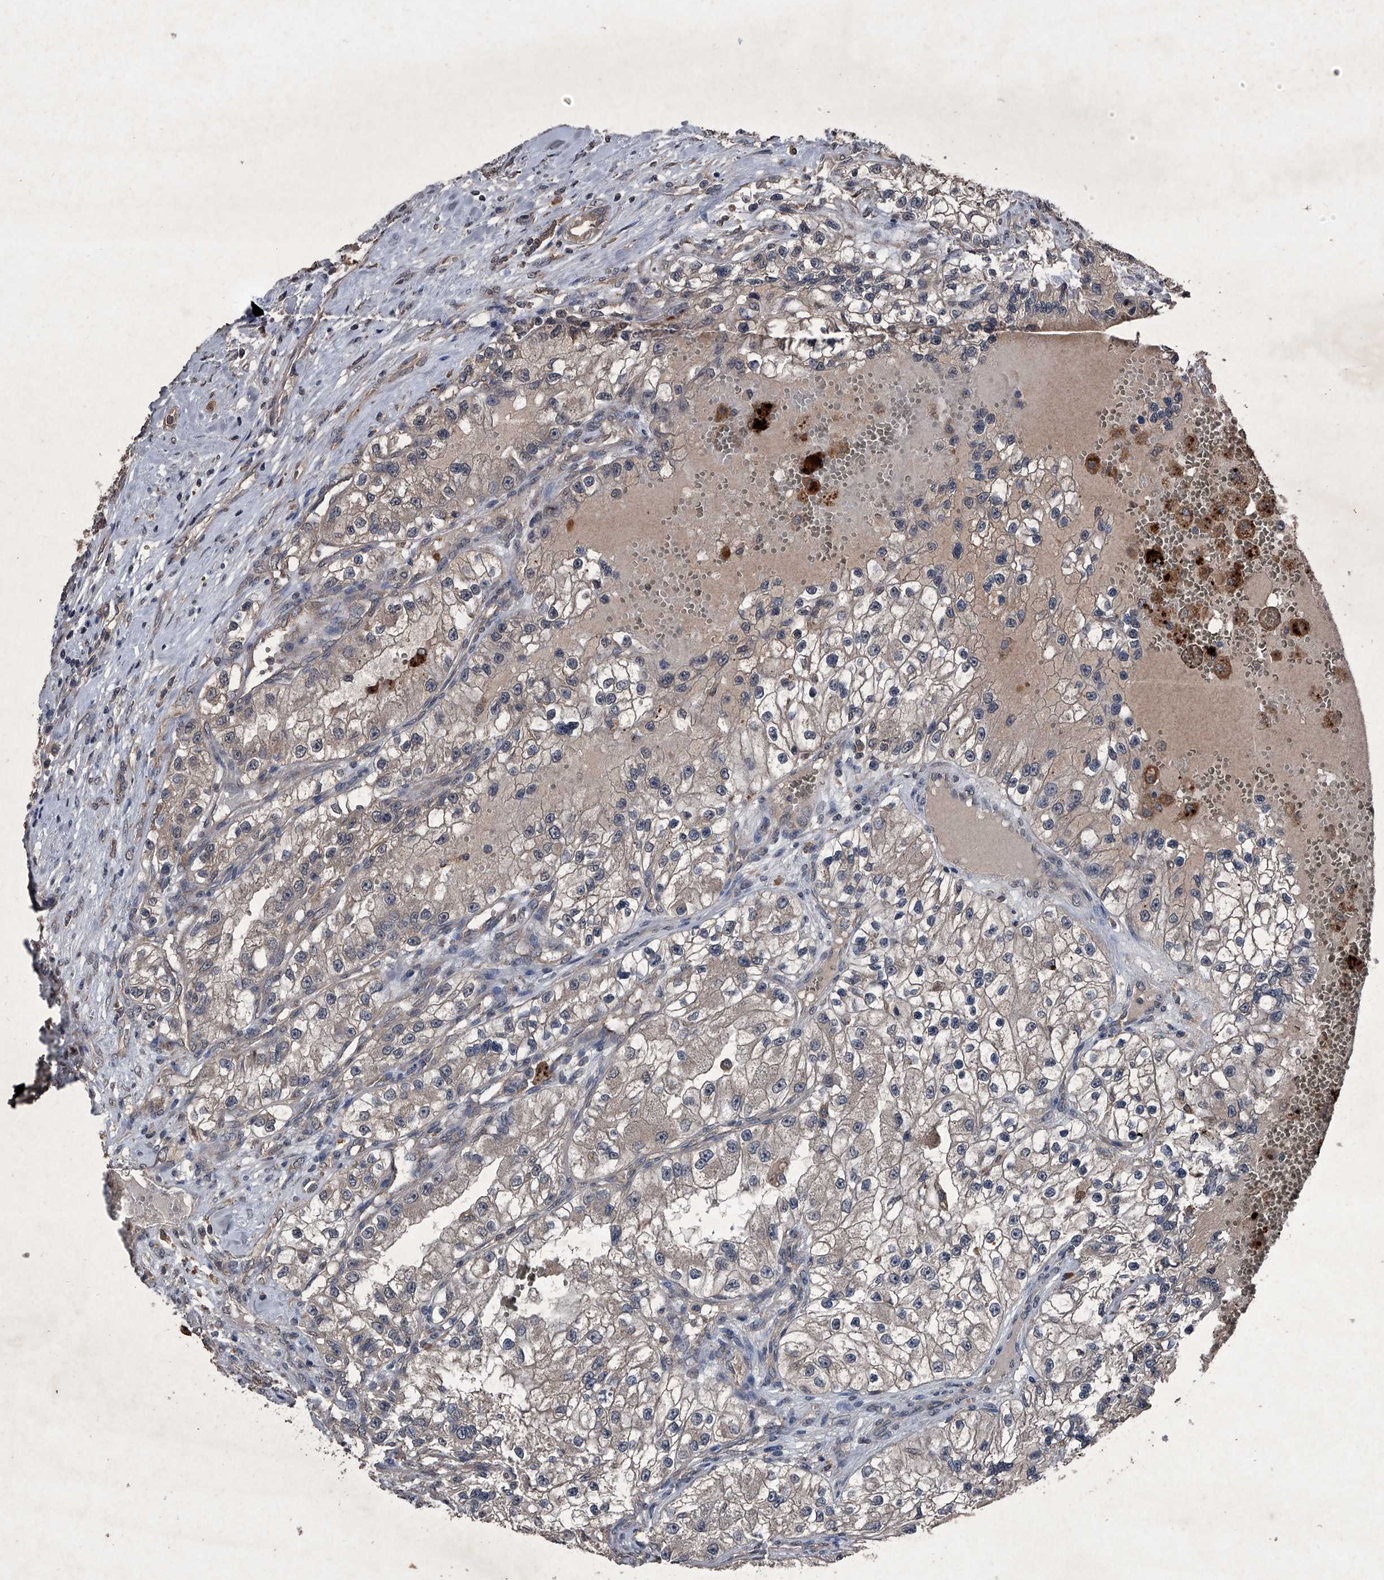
{"staining": {"intensity": "weak", "quantity": "<25%", "location": "cytoplasmic/membranous"}, "tissue": "renal cancer", "cell_type": "Tumor cells", "image_type": "cancer", "snomed": [{"axis": "morphology", "description": "Adenocarcinoma, NOS"}, {"axis": "topography", "description": "Kidney"}], "caption": "Human renal adenocarcinoma stained for a protein using IHC exhibits no staining in tumor cells.", "gene": "MAPKAP1", "patient": {"sex": "female", "age": 57}}